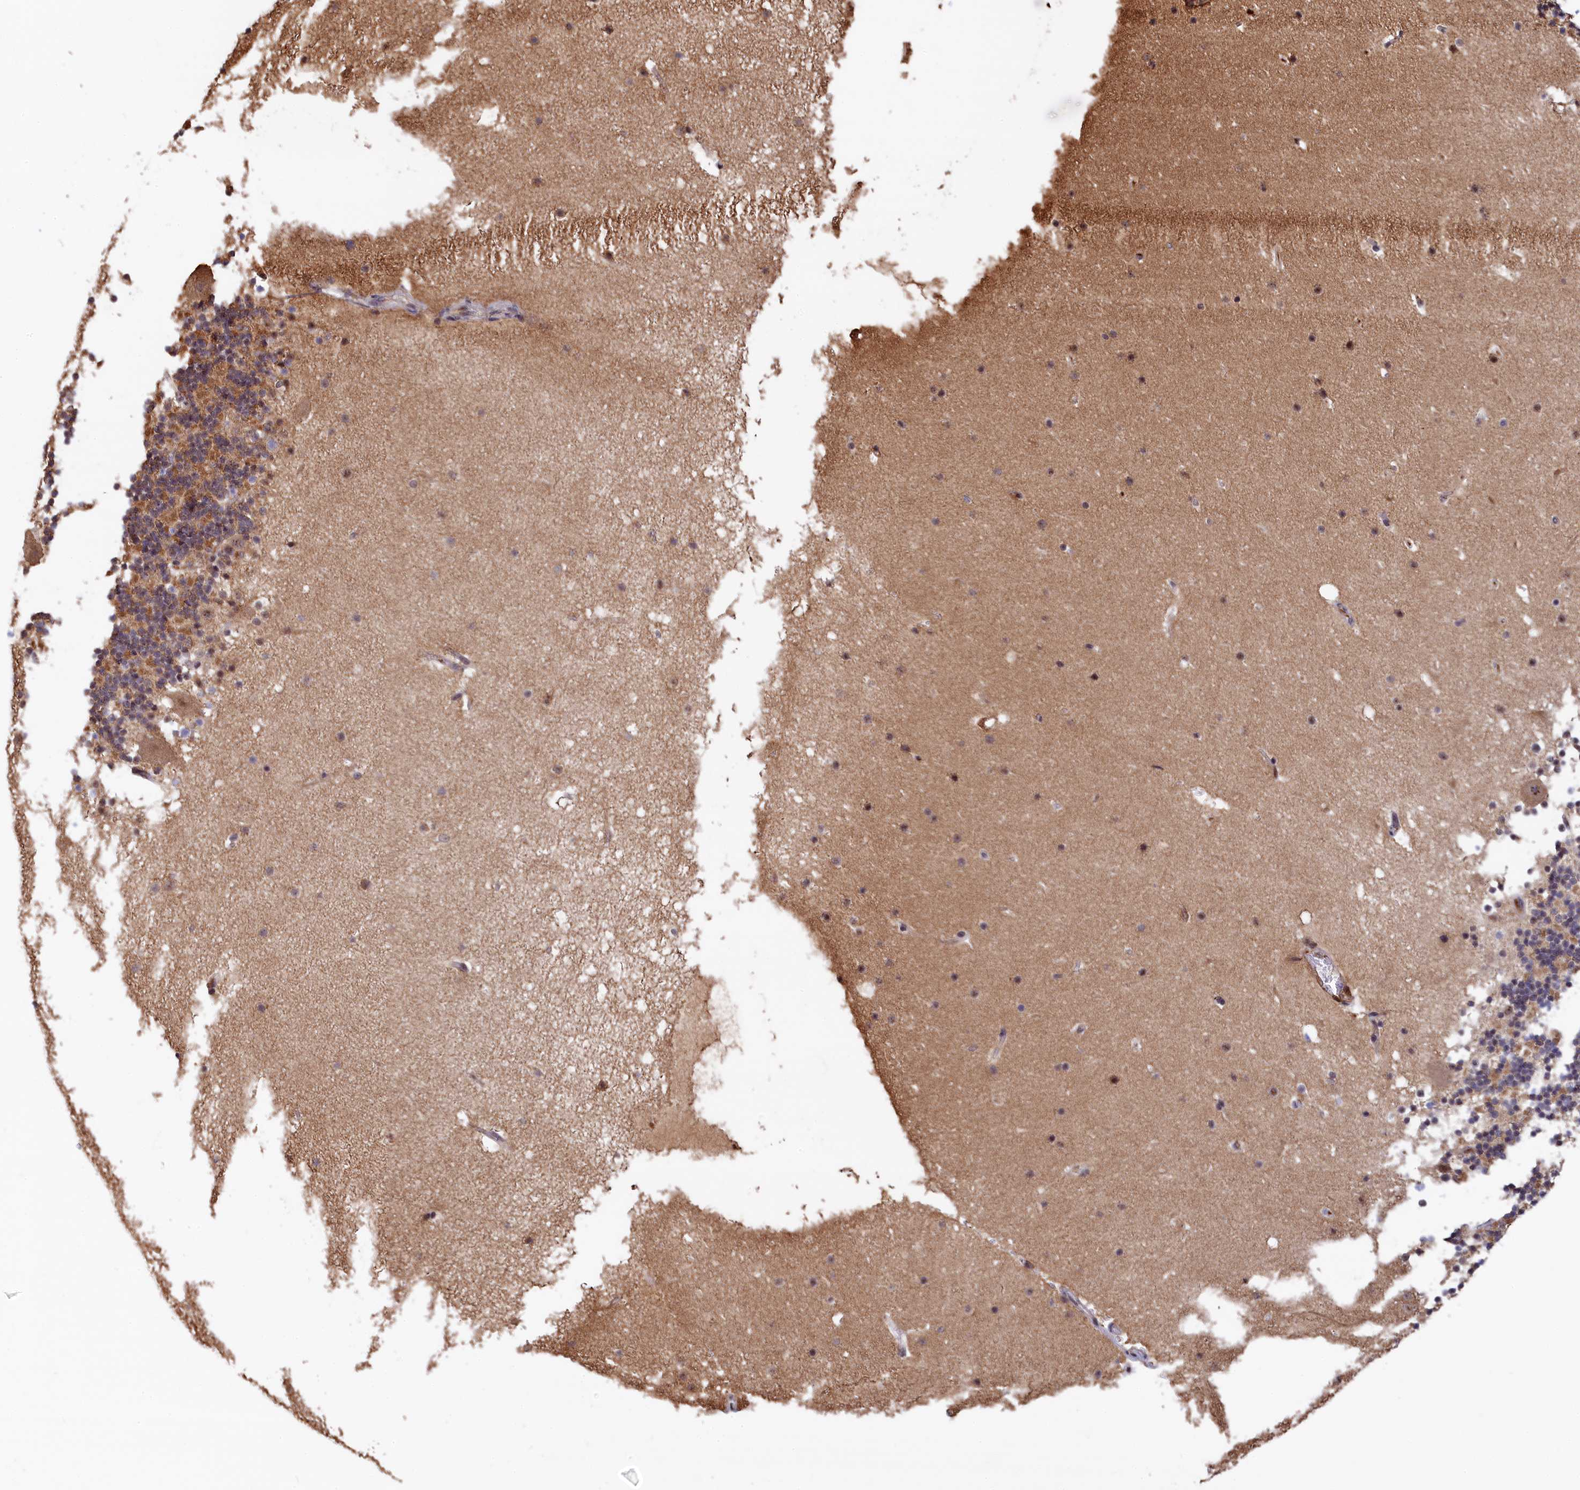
{"staining": {"intensity": "weak", "quantity": "25%-75%", "location": "cytoplasmic/membranous"}, "tissue": "cerebellum", "cell_type": "Cells in granular layer", "image_type": "normal", "snomed": [{"axis": "morphology", "description": "Normal tissue, NOS"}, {"axis": "topography", "description": "Cerebellum"}], "caption": "Immunohistochemistry (IHC) of unremarkable human cerebellum shows low levels of weak cytoplasmic/membranous staining in approximately 25%-75% of cells in granular layer. (DAB (3,3'-diaminobenzidine) IHC, brown staining for protein, blue staining for nuclei).", "gene": "TAB1", "patient": {"sex": "male", "age": 57}}